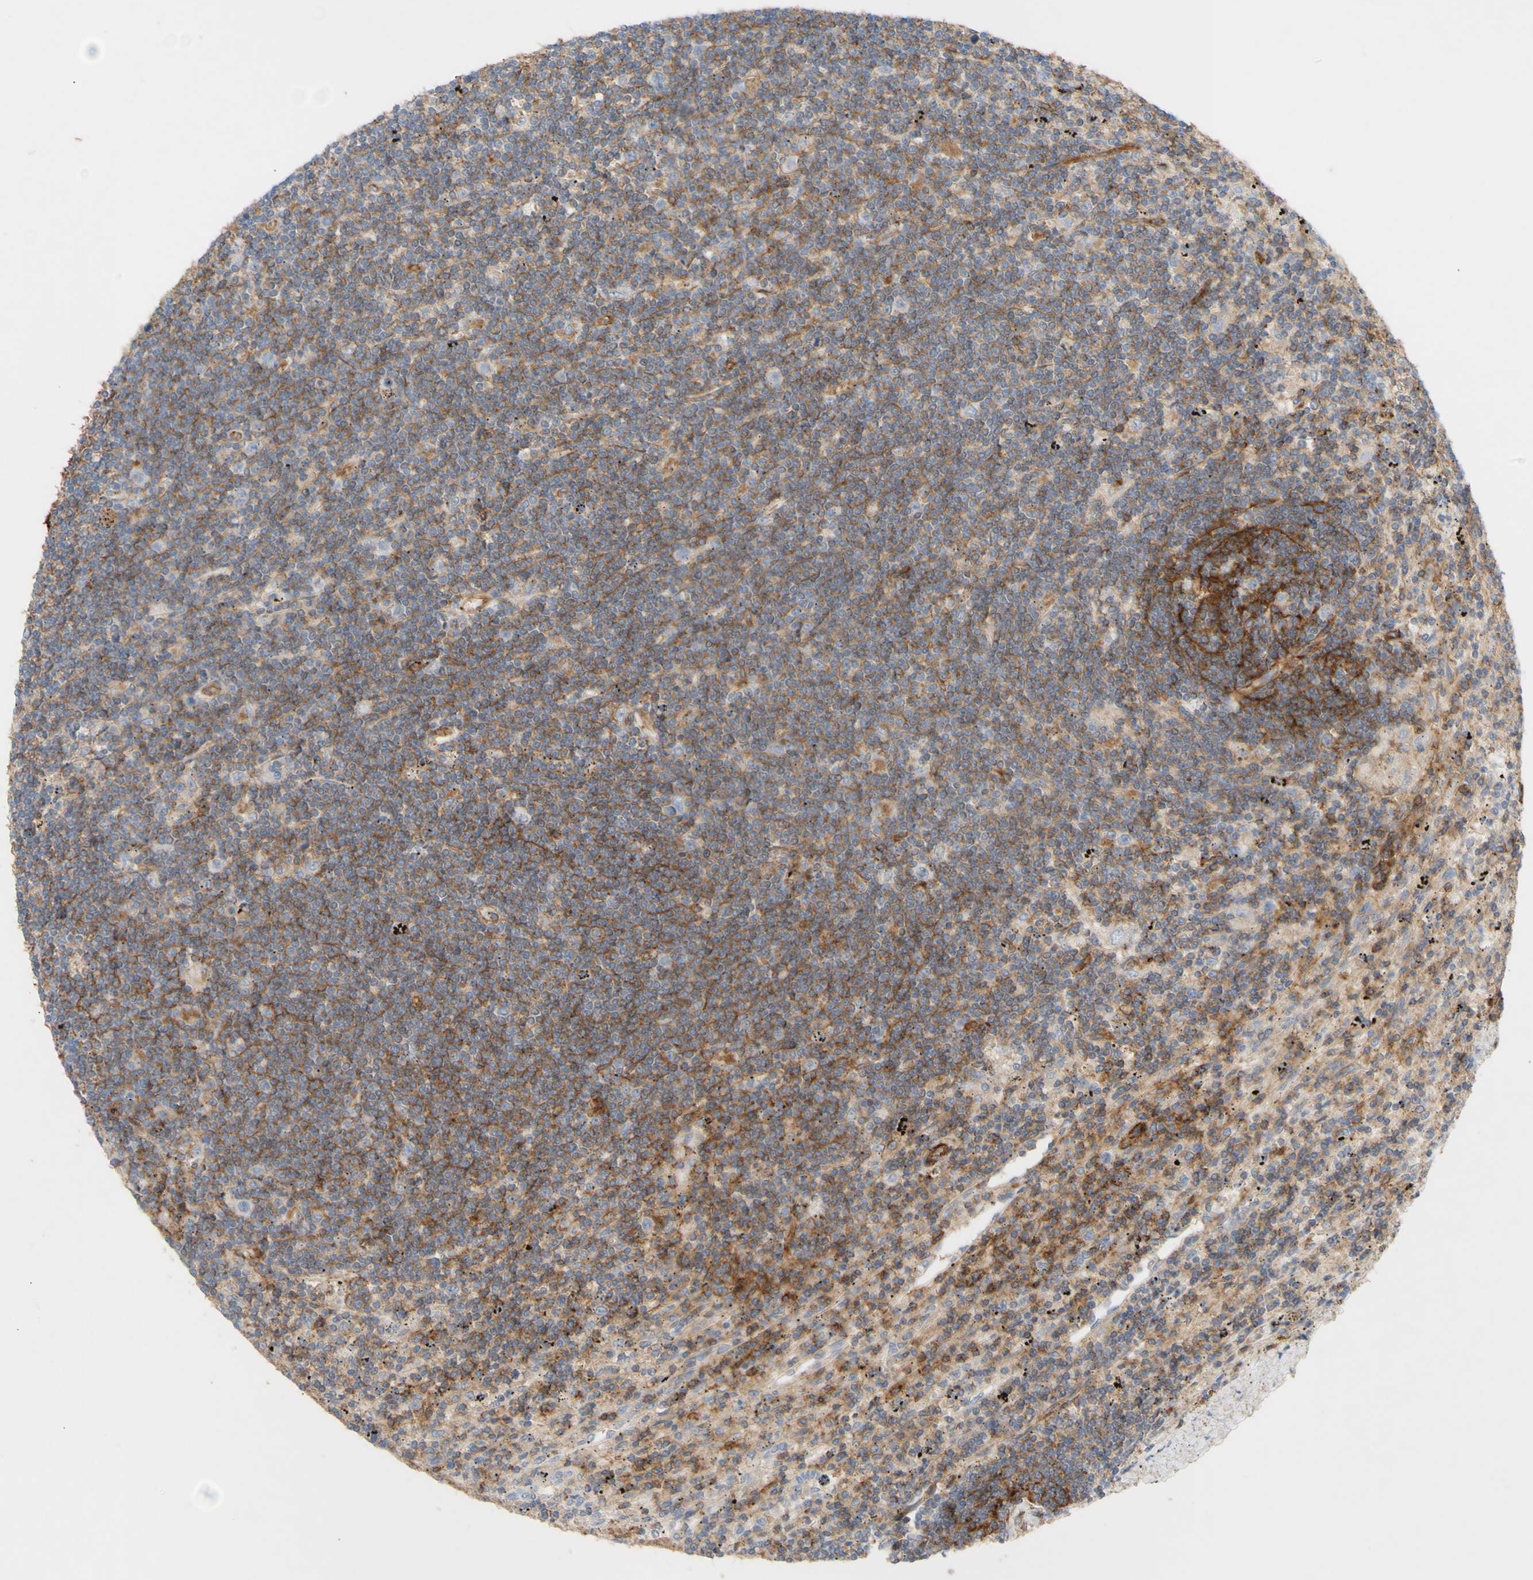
{"staining": {"intensity": "strong", "quantity": "<25%", "location": "cytoplasmic/membranous"}, "tissue": "lymphoma", "cell_type": "Tumor cells", "image_type": "cancer", "snomed": [{"axis": "morphology", "description": "Malignant lymphoma, non-Hodgkin's type, Low grade"}, {"axis": "topography", "description": "Spleen"}], "caption": "The histopathology image demonstrates immunohistochemical staining of lymphoma. There is strong cytoplasmic/membranous staining is present in approximately <25% of tumor cells.", "gene": "ATP2A3", "patient": {"sex": "male", "age": 76}}